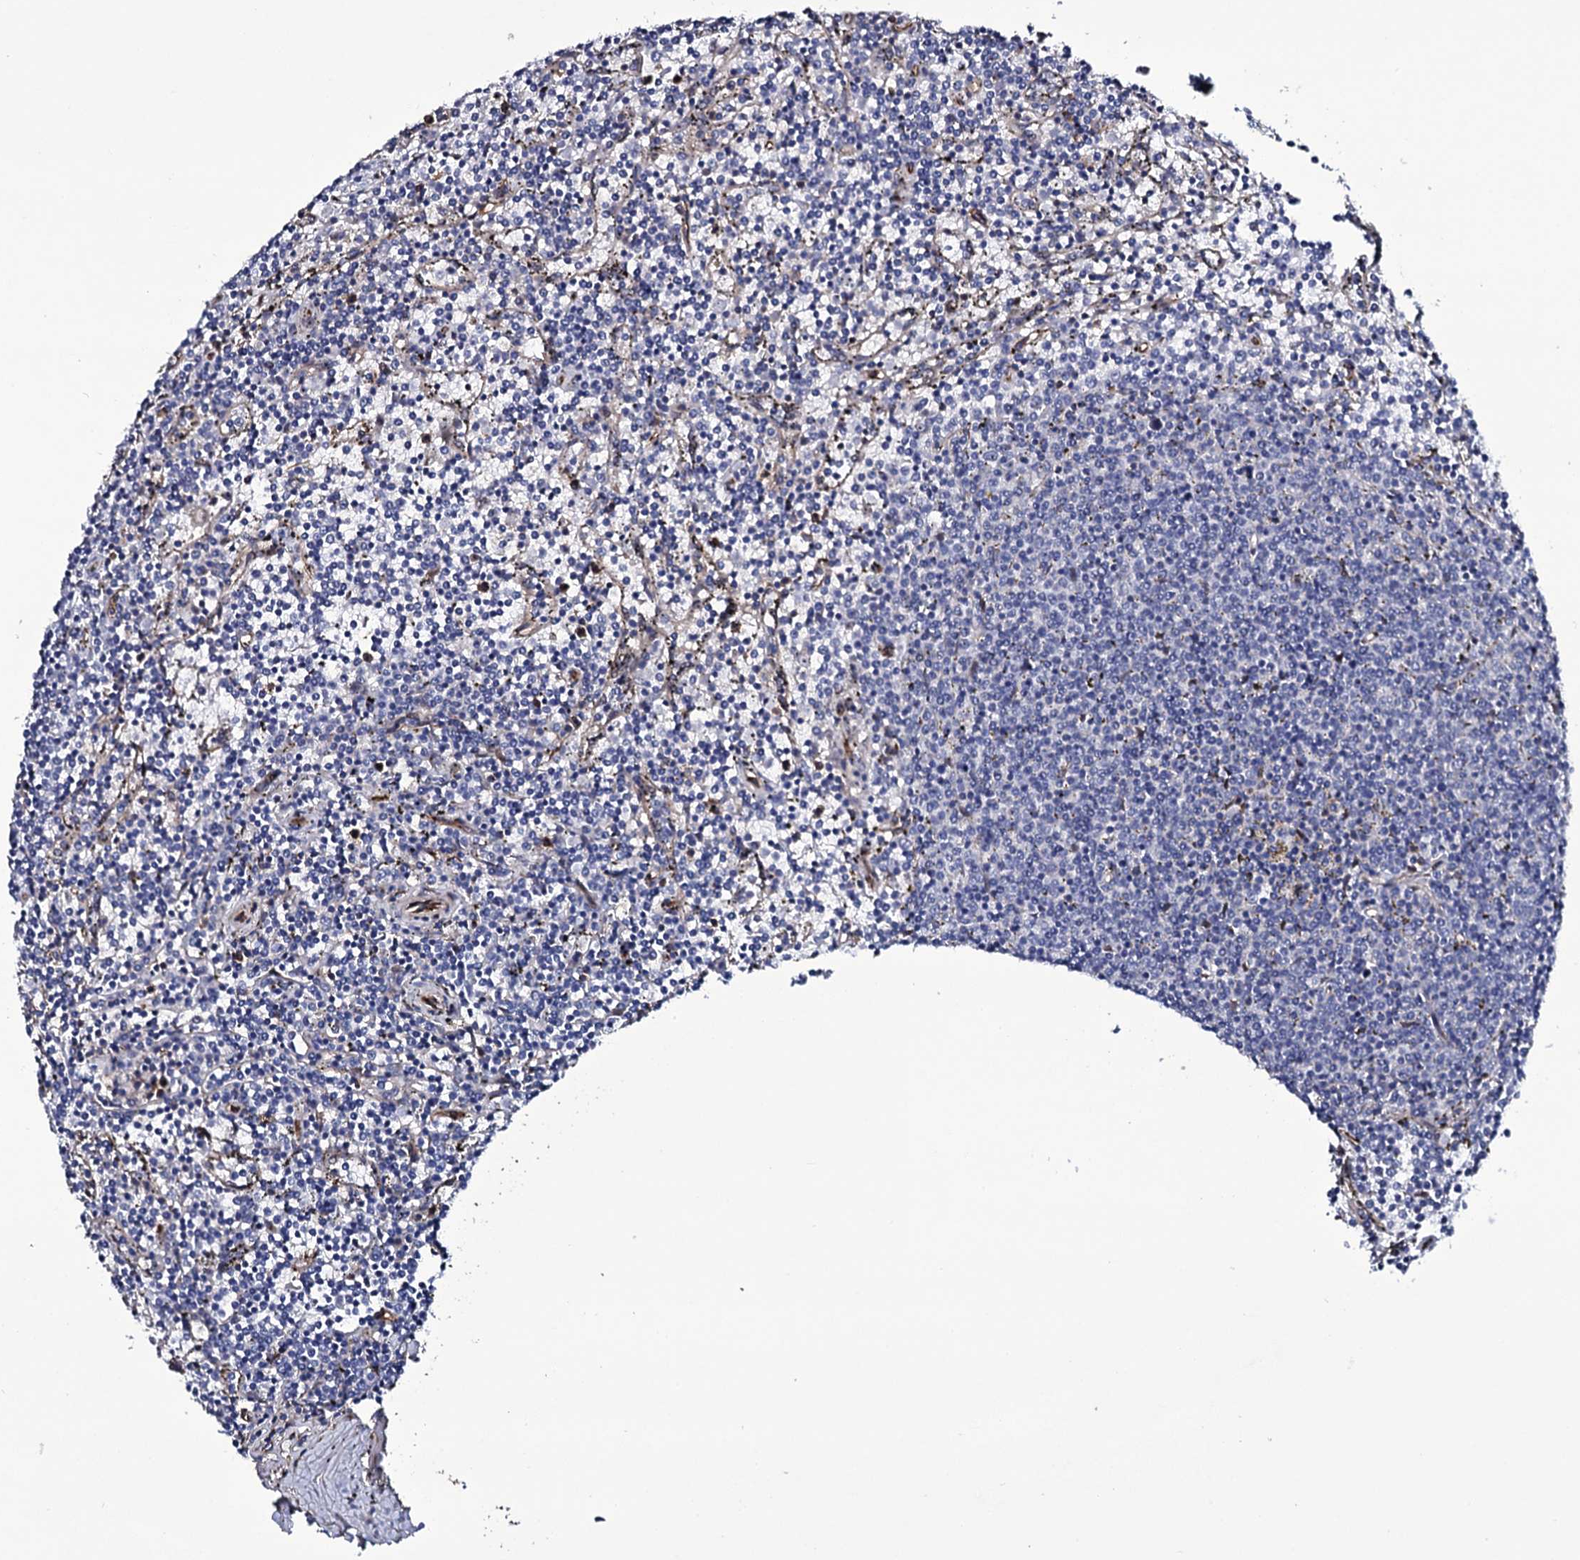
{"staining": {"intensity": "negative", "quantity": "none", "location": "none"}, "tissue": "lymphoma", "cell_type": "Tumor cells", "image_type": "cancer", "snomed": [{"axis": "morphology", "description": "Malignant lymphoma, non-Hodgkin's type, Low grade"}, {"axis": "topography", "description": "Spleen"}], "caption": "Immunohistochemistry of human low-grade malignant lymphoma, non-Hodgkin's type displays no positivity in tumor cells.", "gene": "TTC23", "patient": {"sex": "female", "age": 50}}